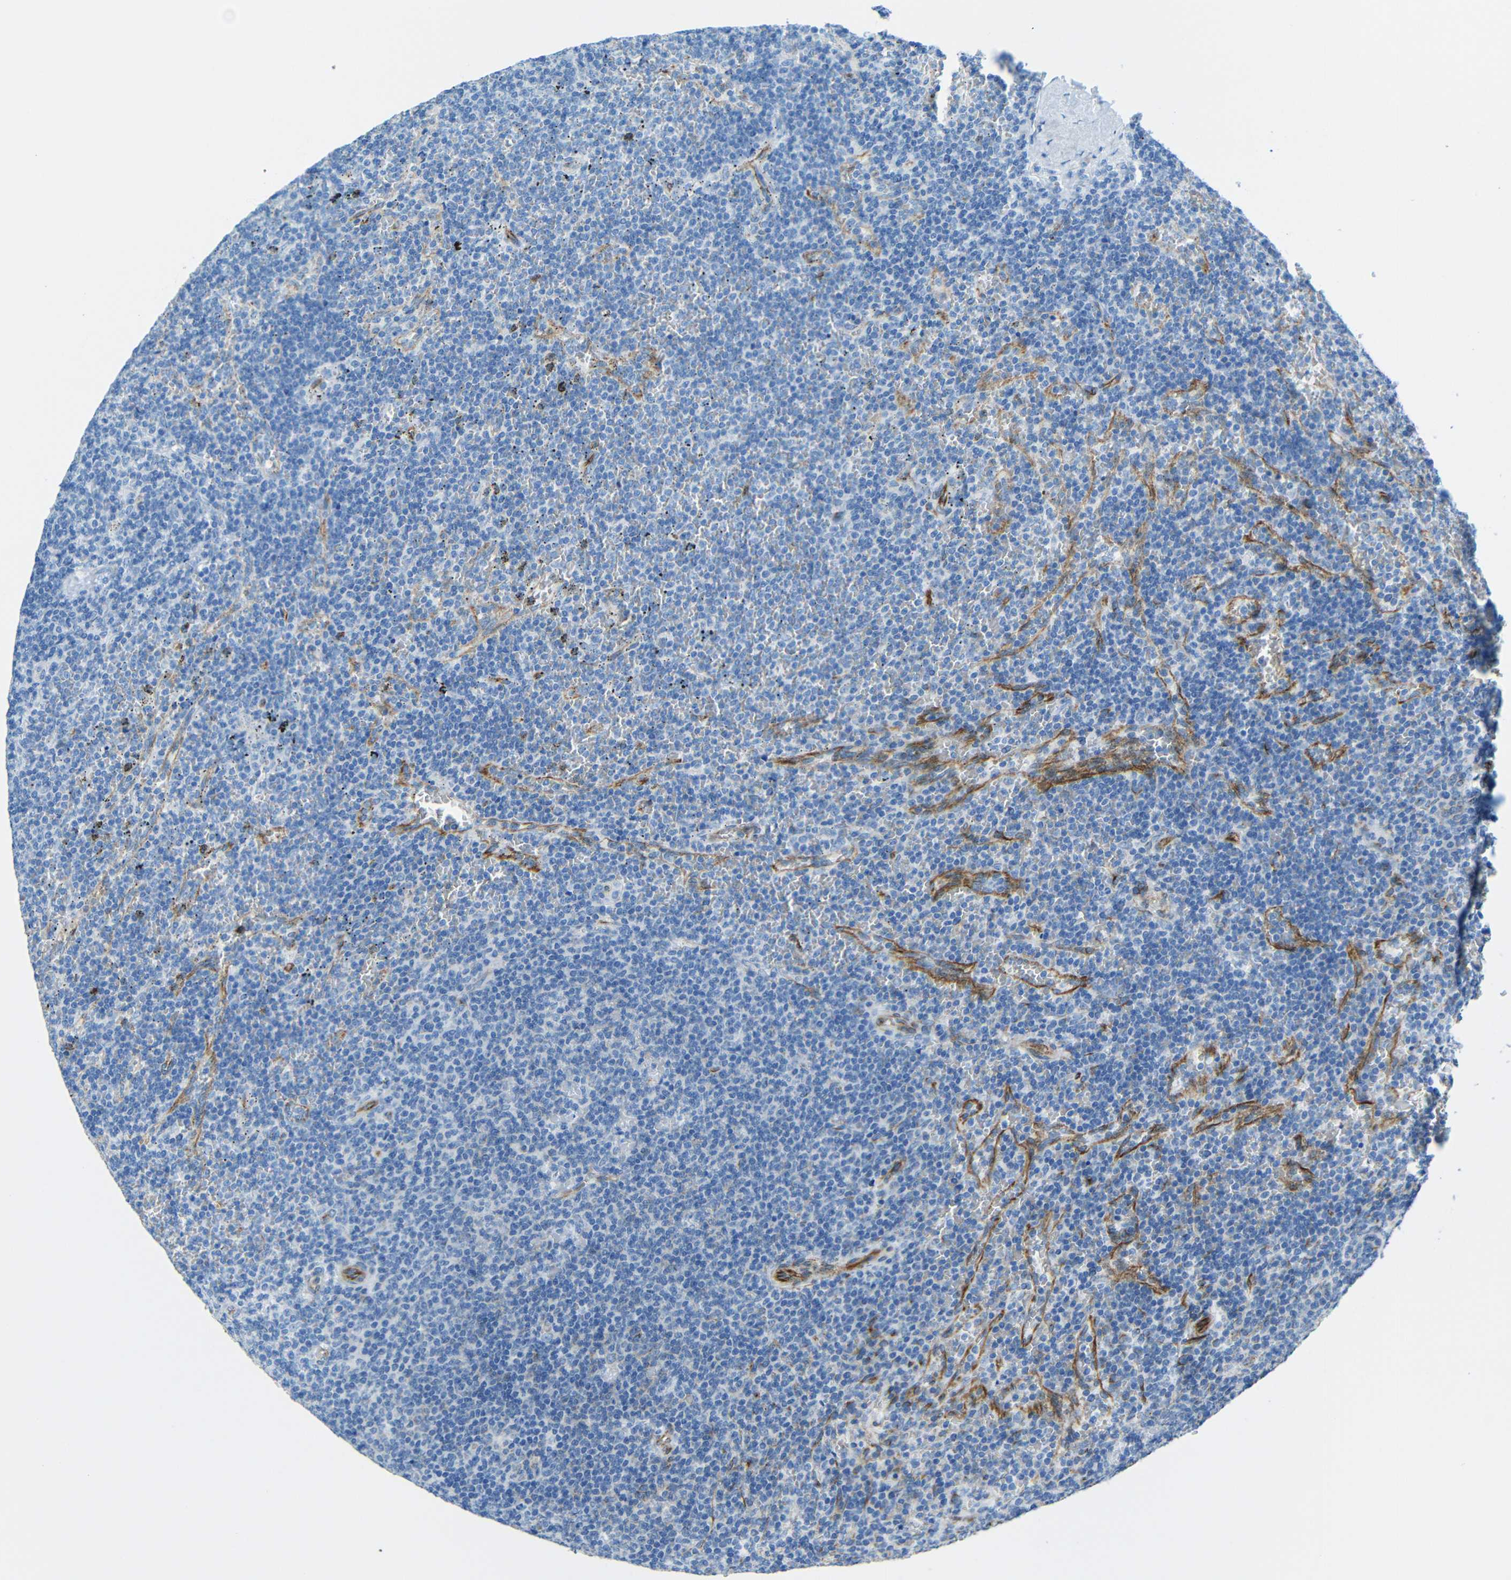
{"staining": {"intensity": "negative", "quantity": "none", "location": "none"}, "tissue": "lymphoma", "cell_type": "Tumor cells", "image_type": "cancer", "snomed": [{"axis": "morphology", "description": "Malignant lymphoma, non-Hodgkin's type, Low grade"}, {"axis": "topography", "description": "Spleen"}], "caption": "This is an immunohistochemistry micrograph of lymphoma. There is no staining in tumor cells.", "gene": "TUBB4B", "patient": {"sex": "female", "age": 50}}